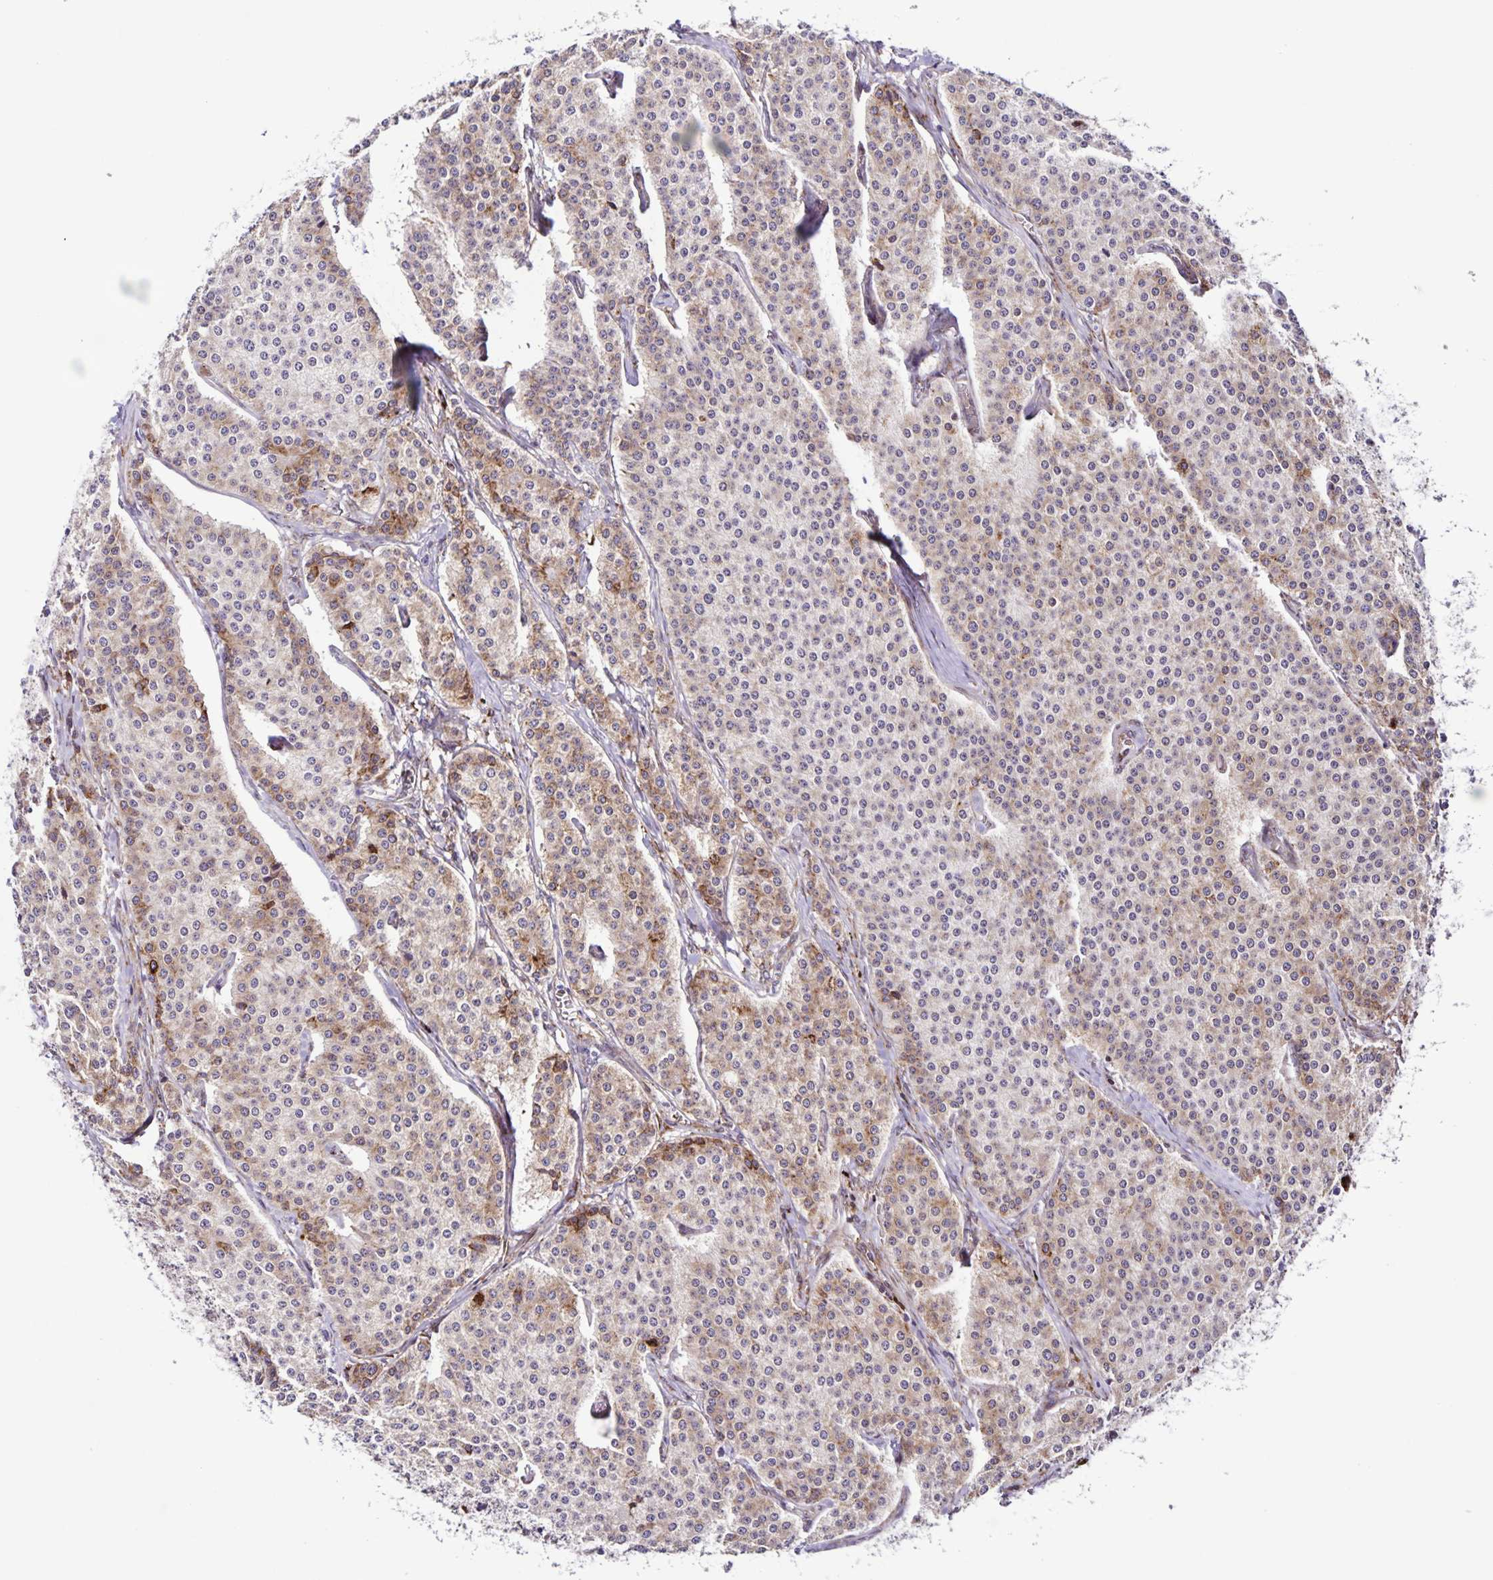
{"staining": {"intensity": "weak", "quantity": "25%-75%", "location": "cytoplasmic/membranous"}, "tissue": "carcinoid", "cell_type": "Tumor cells", "image_type": "cancer", "snomed": [{"axis": "morphology", "description": "Carcinoid, malignant, NOS"}, {"axis": "topography", "description": "Small intestine"}], "caption": "A micrograph showing weak cytoplasmic/membranous expression in approximately 25%-75% of tumor cells in carcinoid (malignant), as visualized by brown immunohistochemical staining.", "gene": "OSBPL5", "patient": {"sex": "female", "age": 64}}